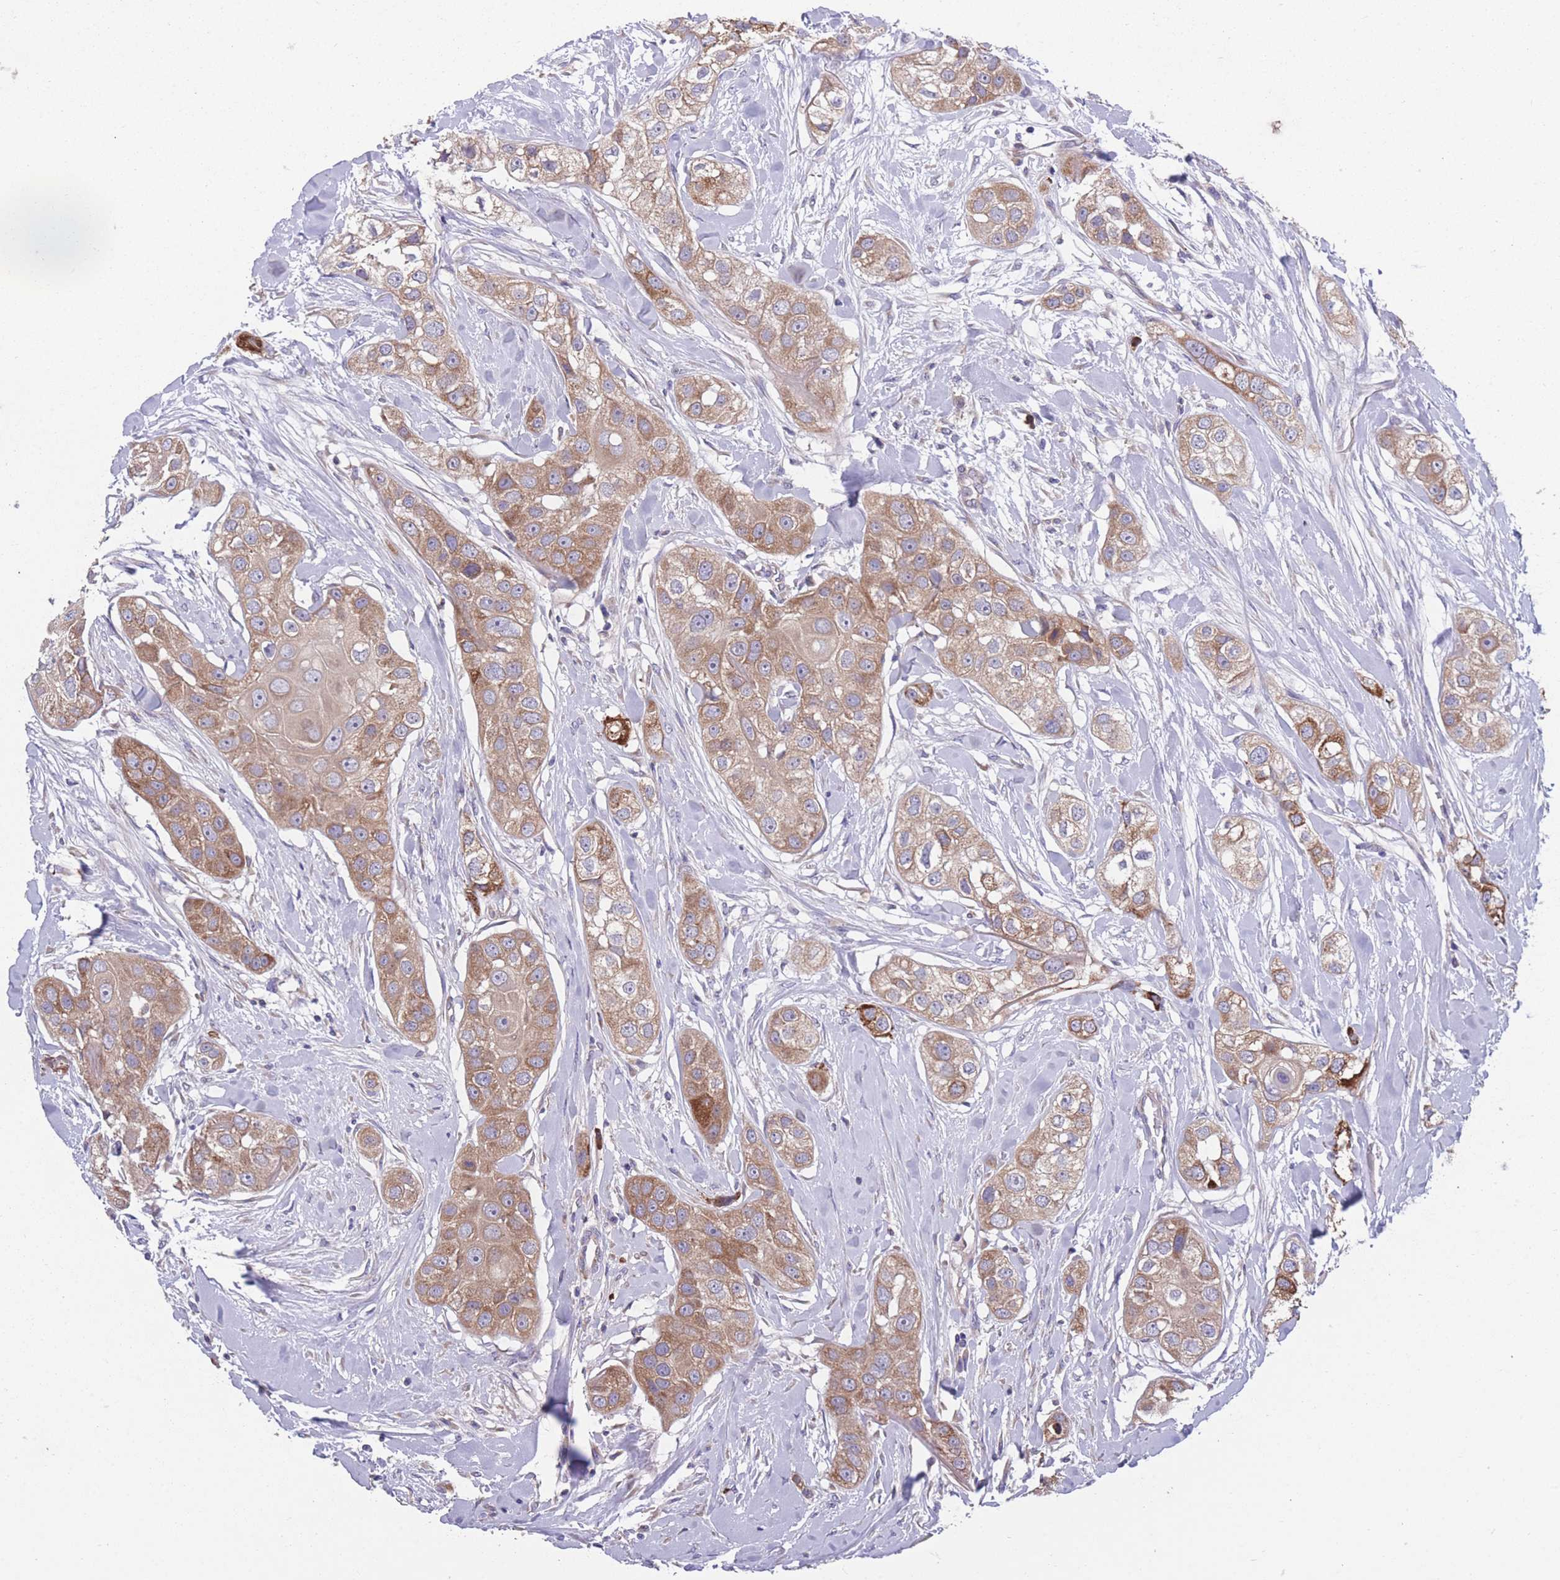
{"staining": {"intensity": "moderate", "quantity": ">75%", "location": "cytoplasmic/membranous"}, "tissue": "head and neck cancer", "cell_type": "Tumor cells", "image_type": "cancer", "snomed": [{"axis": "morphology", "description": "Normal tissue, NOS"}, {"axis": "morphology", "description": "Squamous cell carcinoma, NOS"}, {"axis": "topography", "description": "Skeletal muscle"}, {"axis": "topography", "description": "Head-Neck"}], "caption": "Human squamous cell carcinoma (head and neck) stained with a brown dye demonstrates moderate cytoplasmic/membranous positive positivity in about >75% of tumor cells.", "gene": "STIM2", "patient": {"sex": "male", "age": 51}}